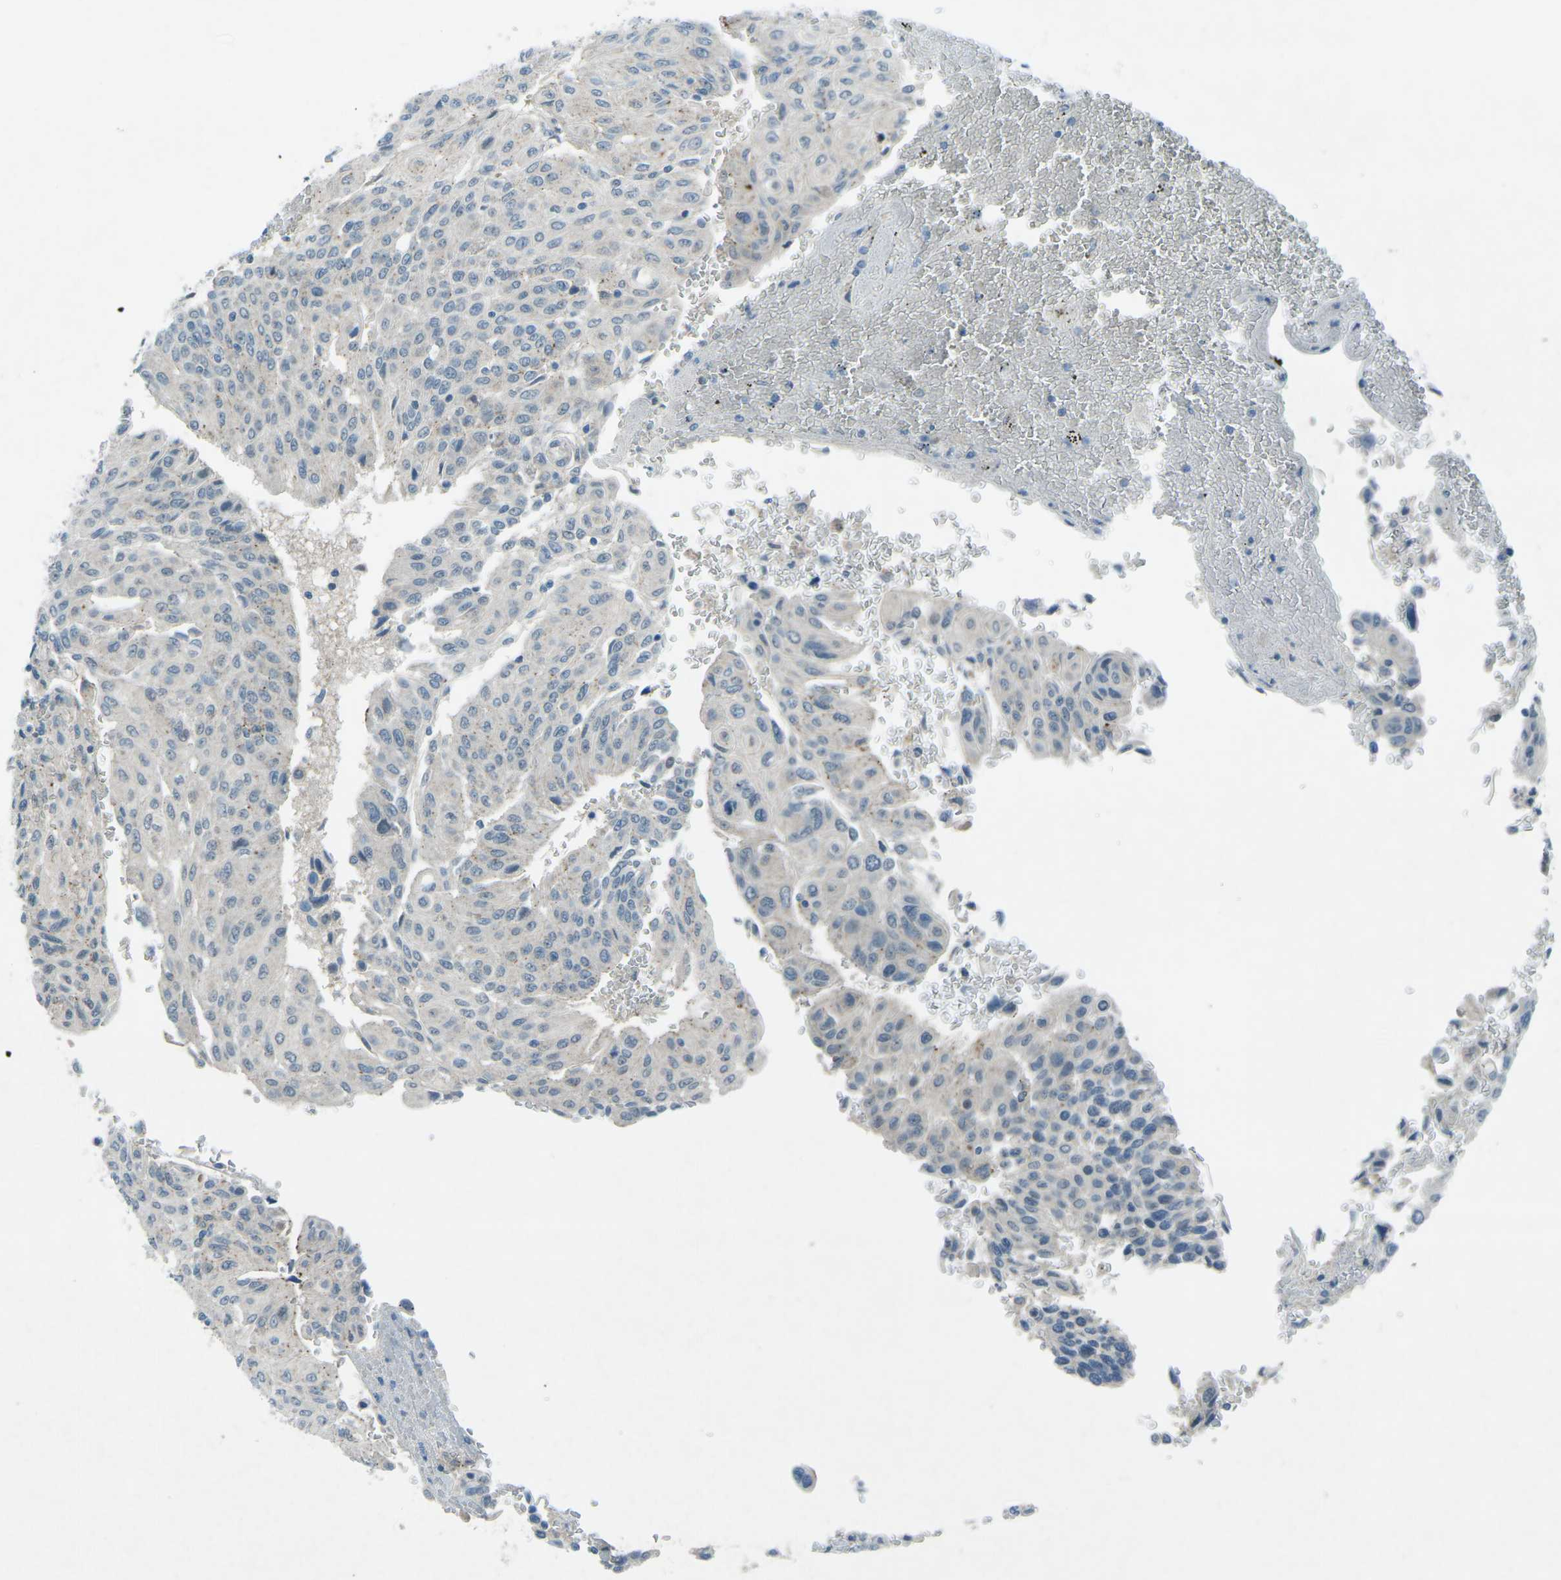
{"staining": {"intensity": "negative", "quantity": "none", "location": "none"}, "tissue": "urothelial cancer", "cell_type": "Tumor cells", "image_type": "cancer", "snomed": [{"axis": "morphology", "description": "Urothelial carcinoma, High grade"}, {"axis": "topography", "description": "Urinary bladder"}], "caption": "The image reveals no staining of tumor cells in high-grade urothelial carcinoma.", "gene": "PRKCA", "patient": {"sex": "male", "age": 66}}